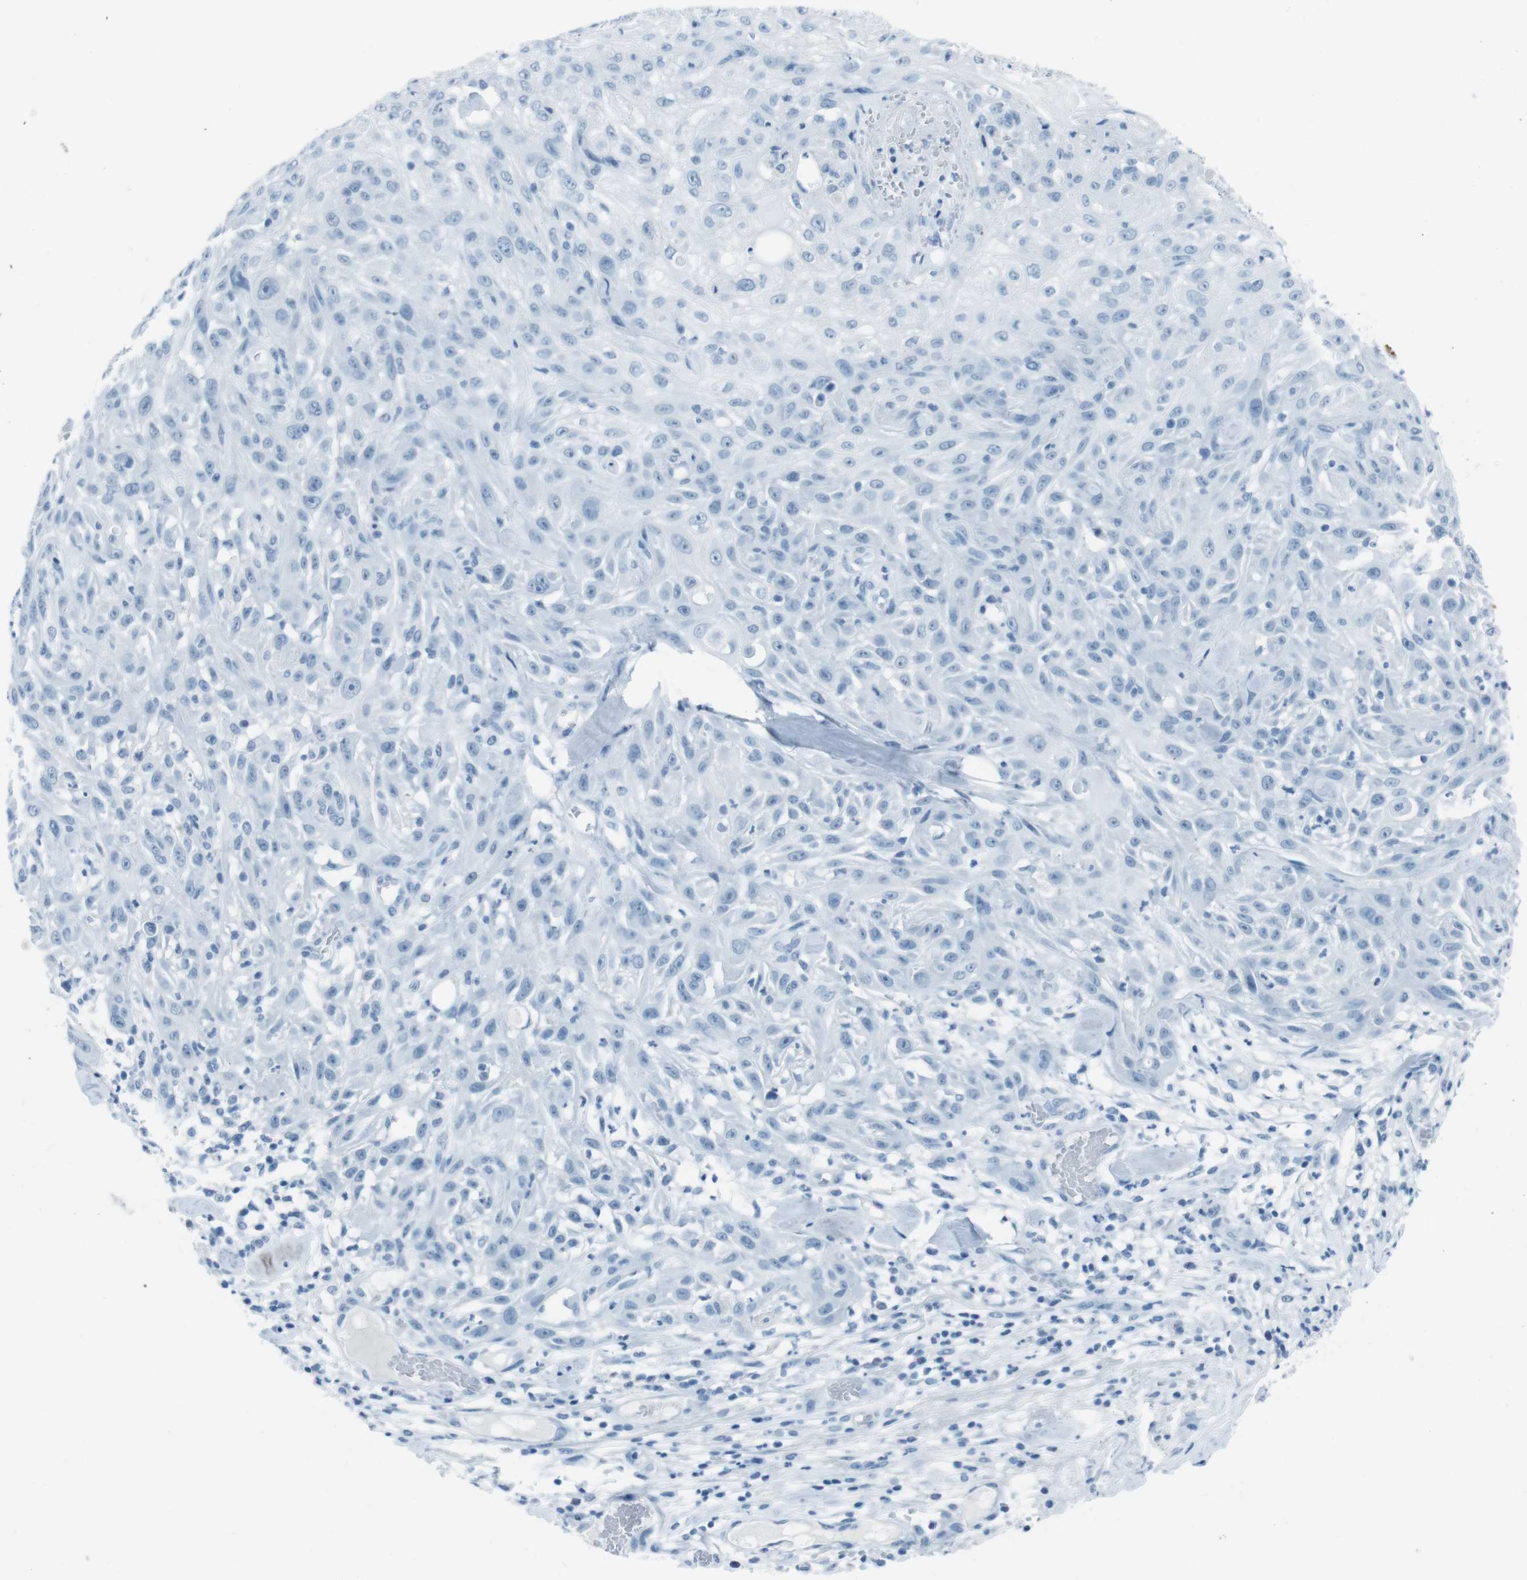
{"staining": {"intensity": "negative", "quantity": "none", "location": "none"}, "tissue": "skin cancer", "cell_type": "Tumor cells", "image_type": "cancer", "snomed": [{"axis": "morphology", "description": "Squamous cell carcinoma, NOS"}, {"axis": "topography", "description": "Skin"}], "caption": "DAB immunohistochemical staining of skin squamous cell carcinoma reveals no significant expression in tumor cells. Nuclei are stained in blue.", "gene": "TMEM207", "patient": {"sex": "male", "age": 75}}